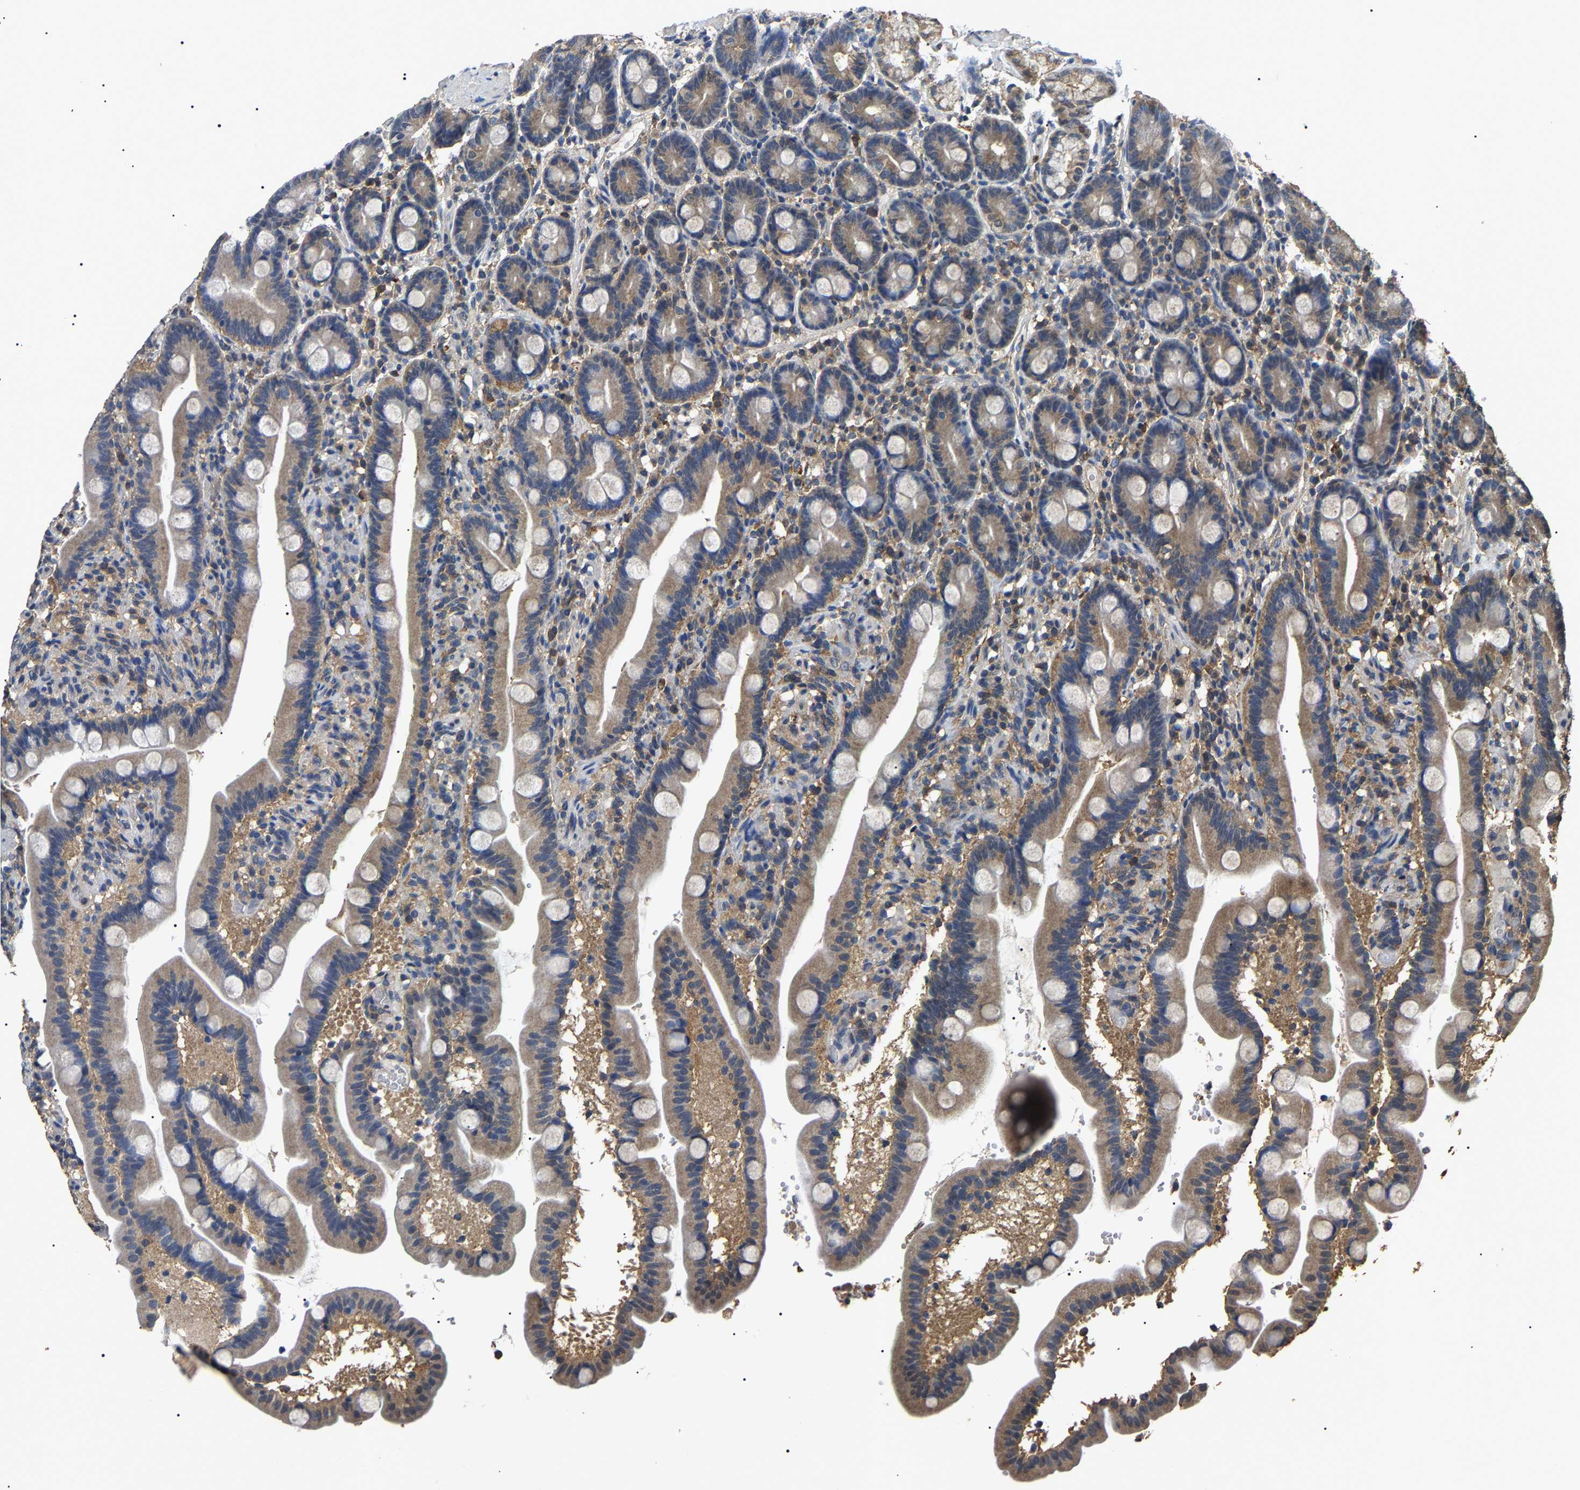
{"staining": {"intensity": "weak", "quantity": ">75%", "location": "cytoplasmic/membranous"}, "tissue": "duodenum", "cell_type": "Glandular cells", "image_type": "normal", "snomed": [{"axis": "morphology", "description": "Normal tissue, NOS"}, {"axis": "topography", "description": "Duodenum"}], "caption": "Protein staining exhibits weak cytoplasmic/membranous staining in about >75% of glandular cells in normal duodenum. (Brightfield microscopy of DAB IHC at high magnification).", "gene": "PSMD8", "patient": {"sex": "male", "age": 54}}